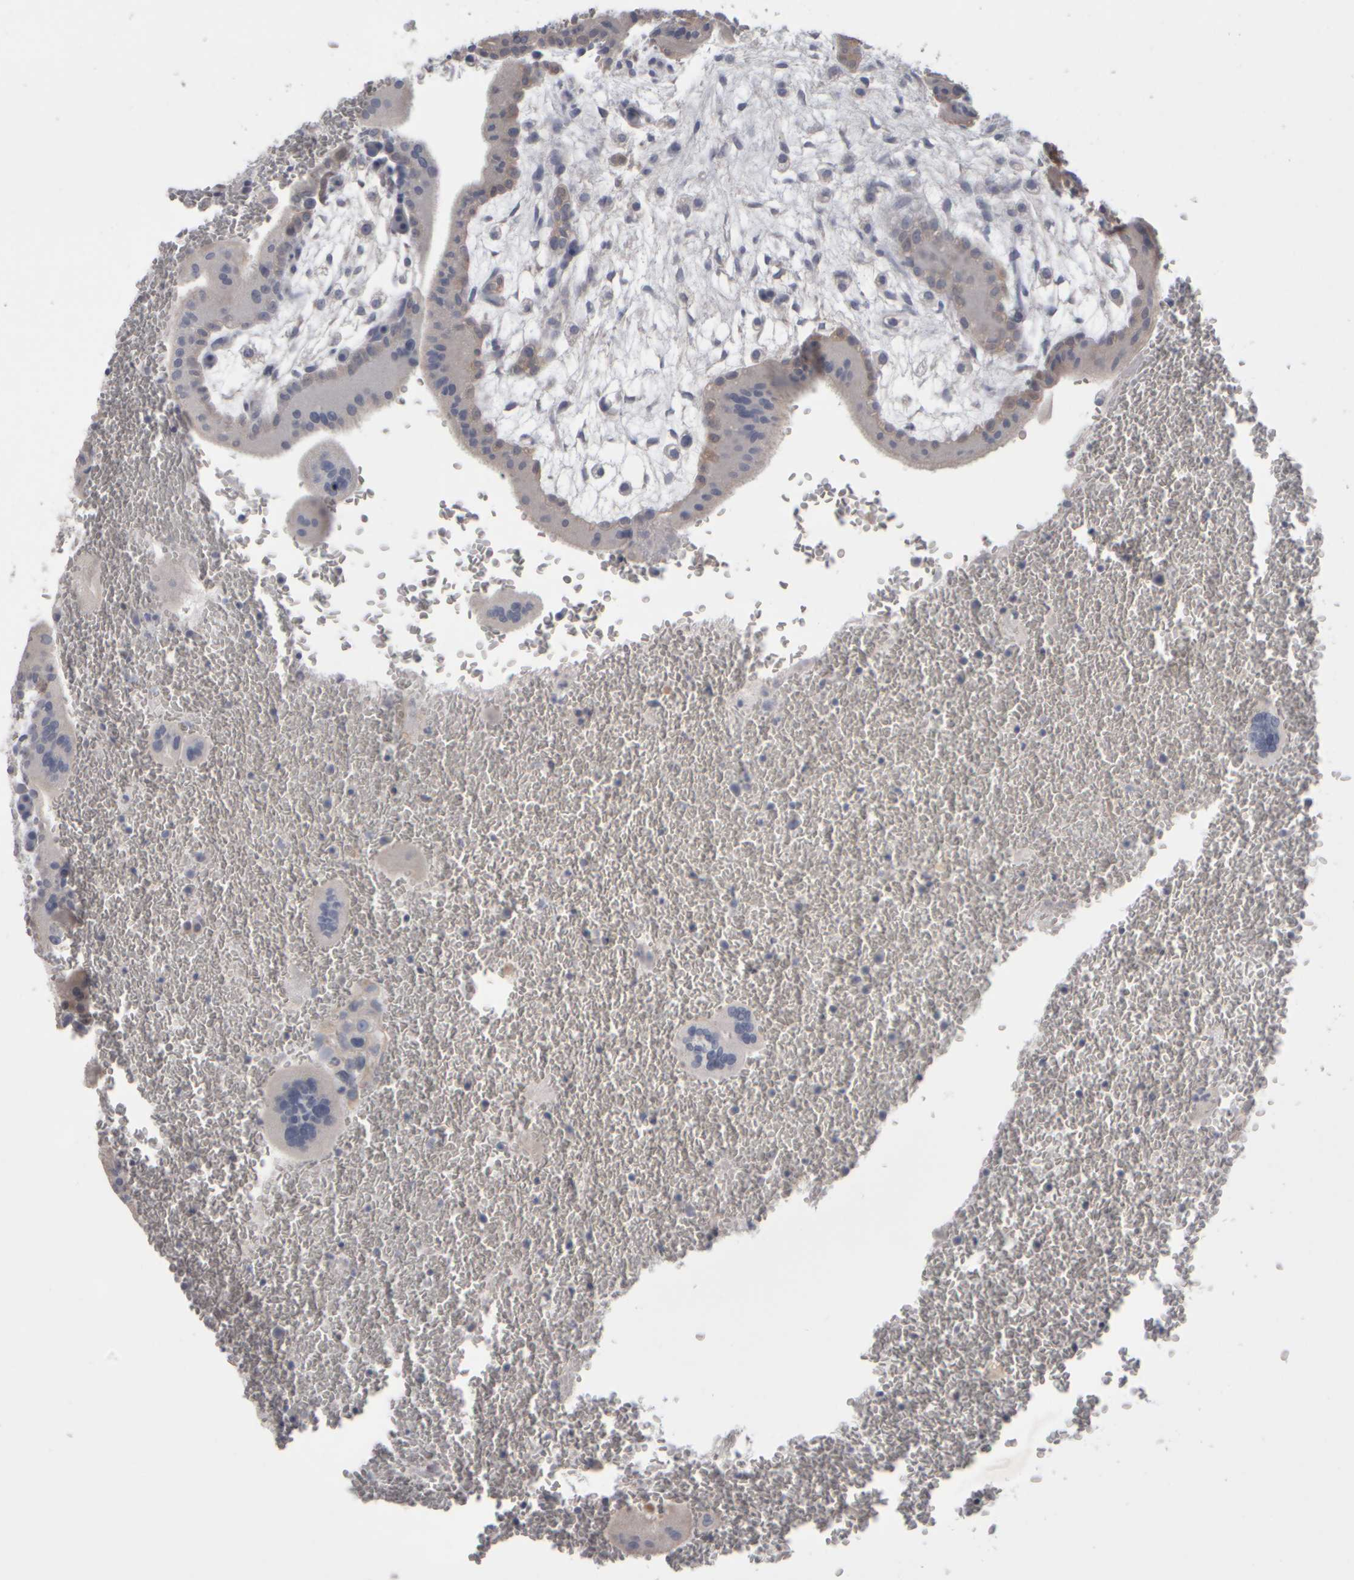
{"staining": {"intensity": "negative", "quantity": "none", "location": "none"}, "tissue": "placenta", "cell_type": "Decidual cells", "image_type": "normal", "snomed": [{"axis": "morphology", "description": "Normal tissue, NOS"}, {"axis": "topography", "description": "Placenta"}], "caption": "This is an immunohistochemistry (IHC) photomicrograph of normal placenta. There is no staining in decidual cells.", "gene": "EPHX2", "patient": {"sex": "female", "age": 35}}